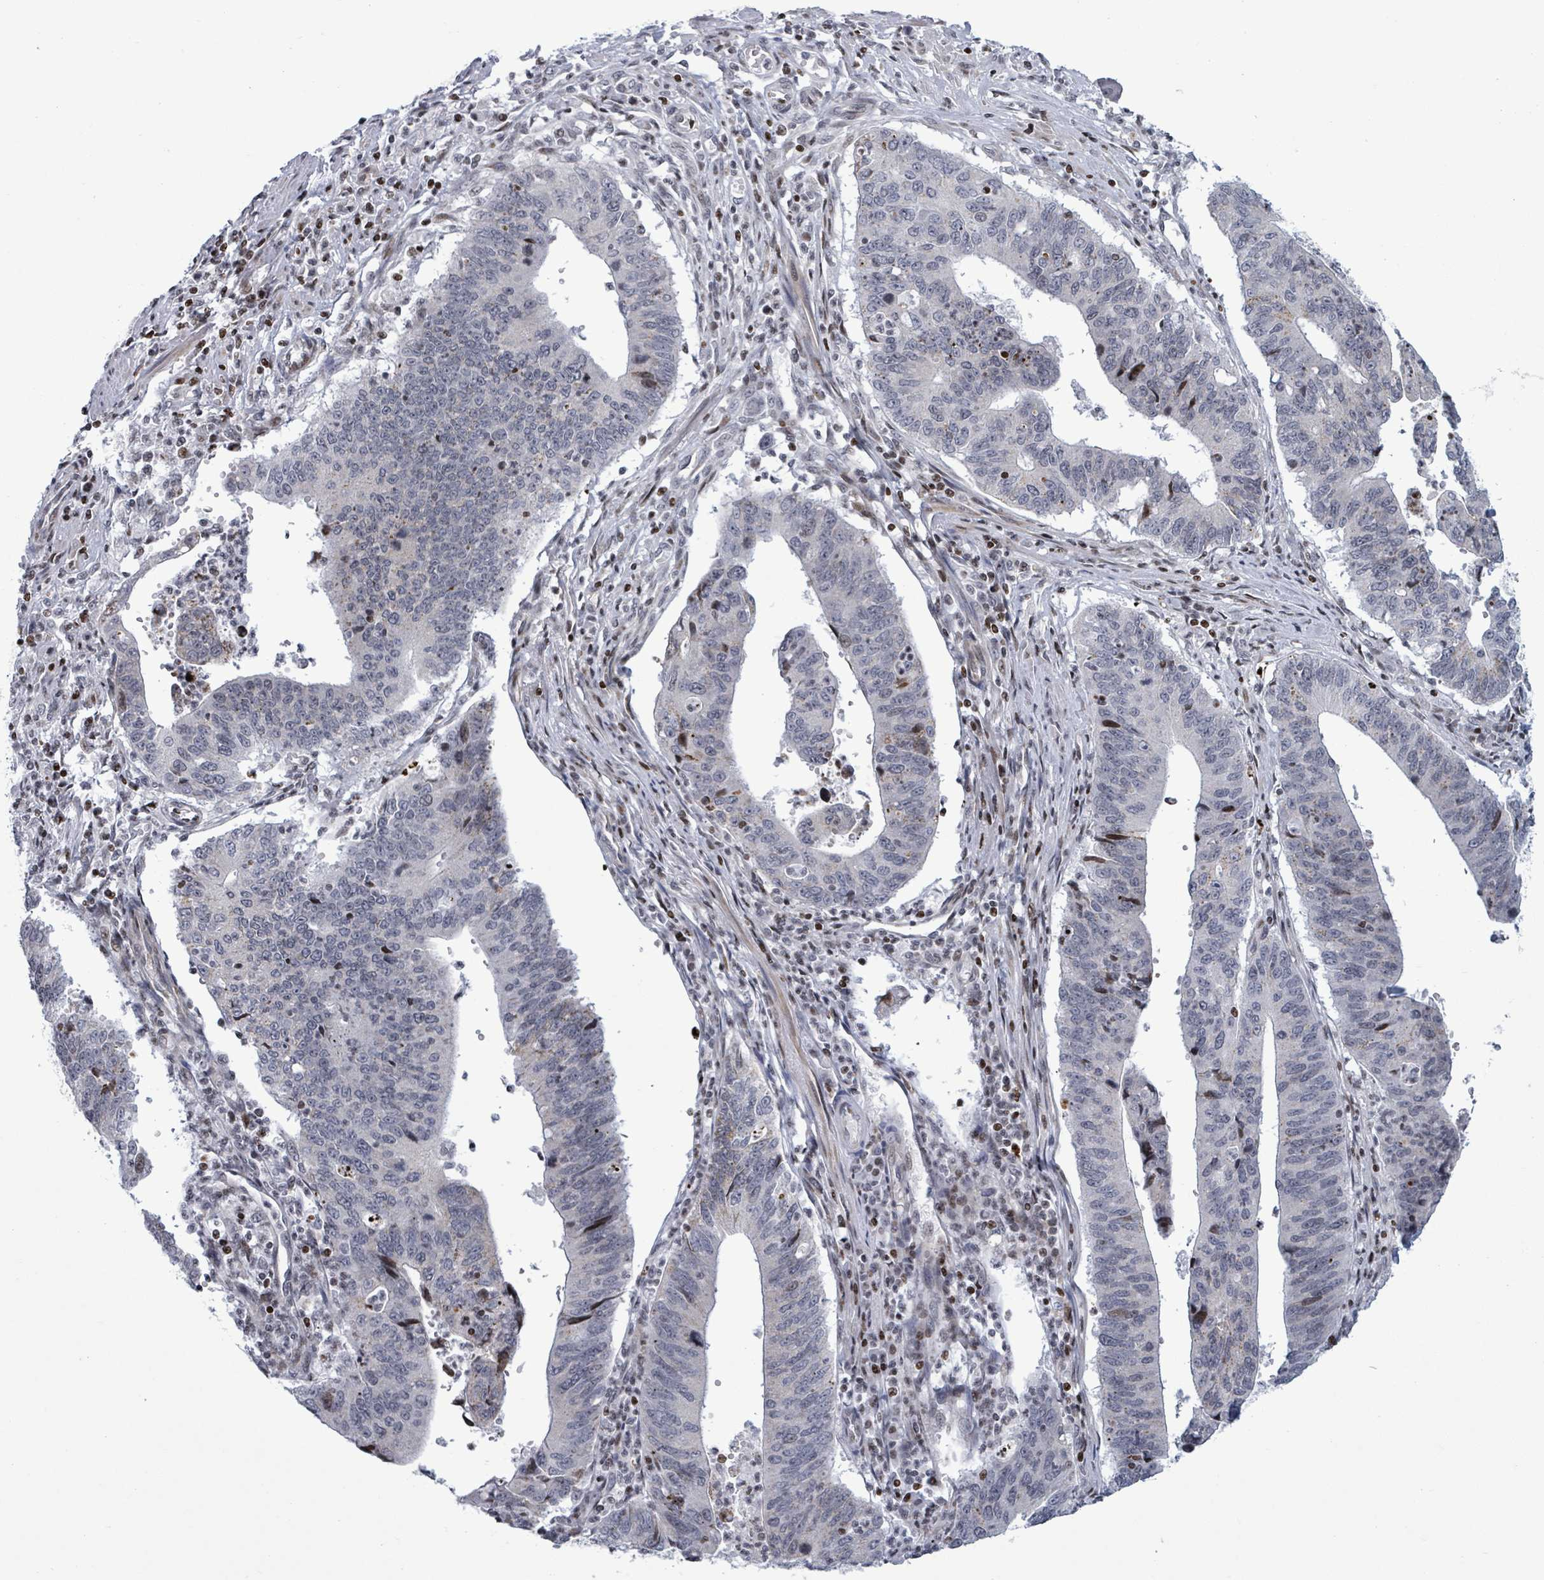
{"staining": {"intensity": "strong", "quantity": "<25%", "location": "nuclear"}, "tissue": "stomach cancer", "cell_type": "Tumor cells", "image_type": "cancer", "snomed": [{"axis": "morphology", "description": "Adenocarcinoma, NOS"}, {"axis": "topography", "description": "Stomach"}], "caption": "Immunohistochemistry (IHC) image of human stomach adenocarcinoma stained for a protein (brown), which reveals medium levels of strong nuclear expression in about <25% of tumor cells.", "gene": "FNDC4", "patient": {"sex": "male", "age": 59}}